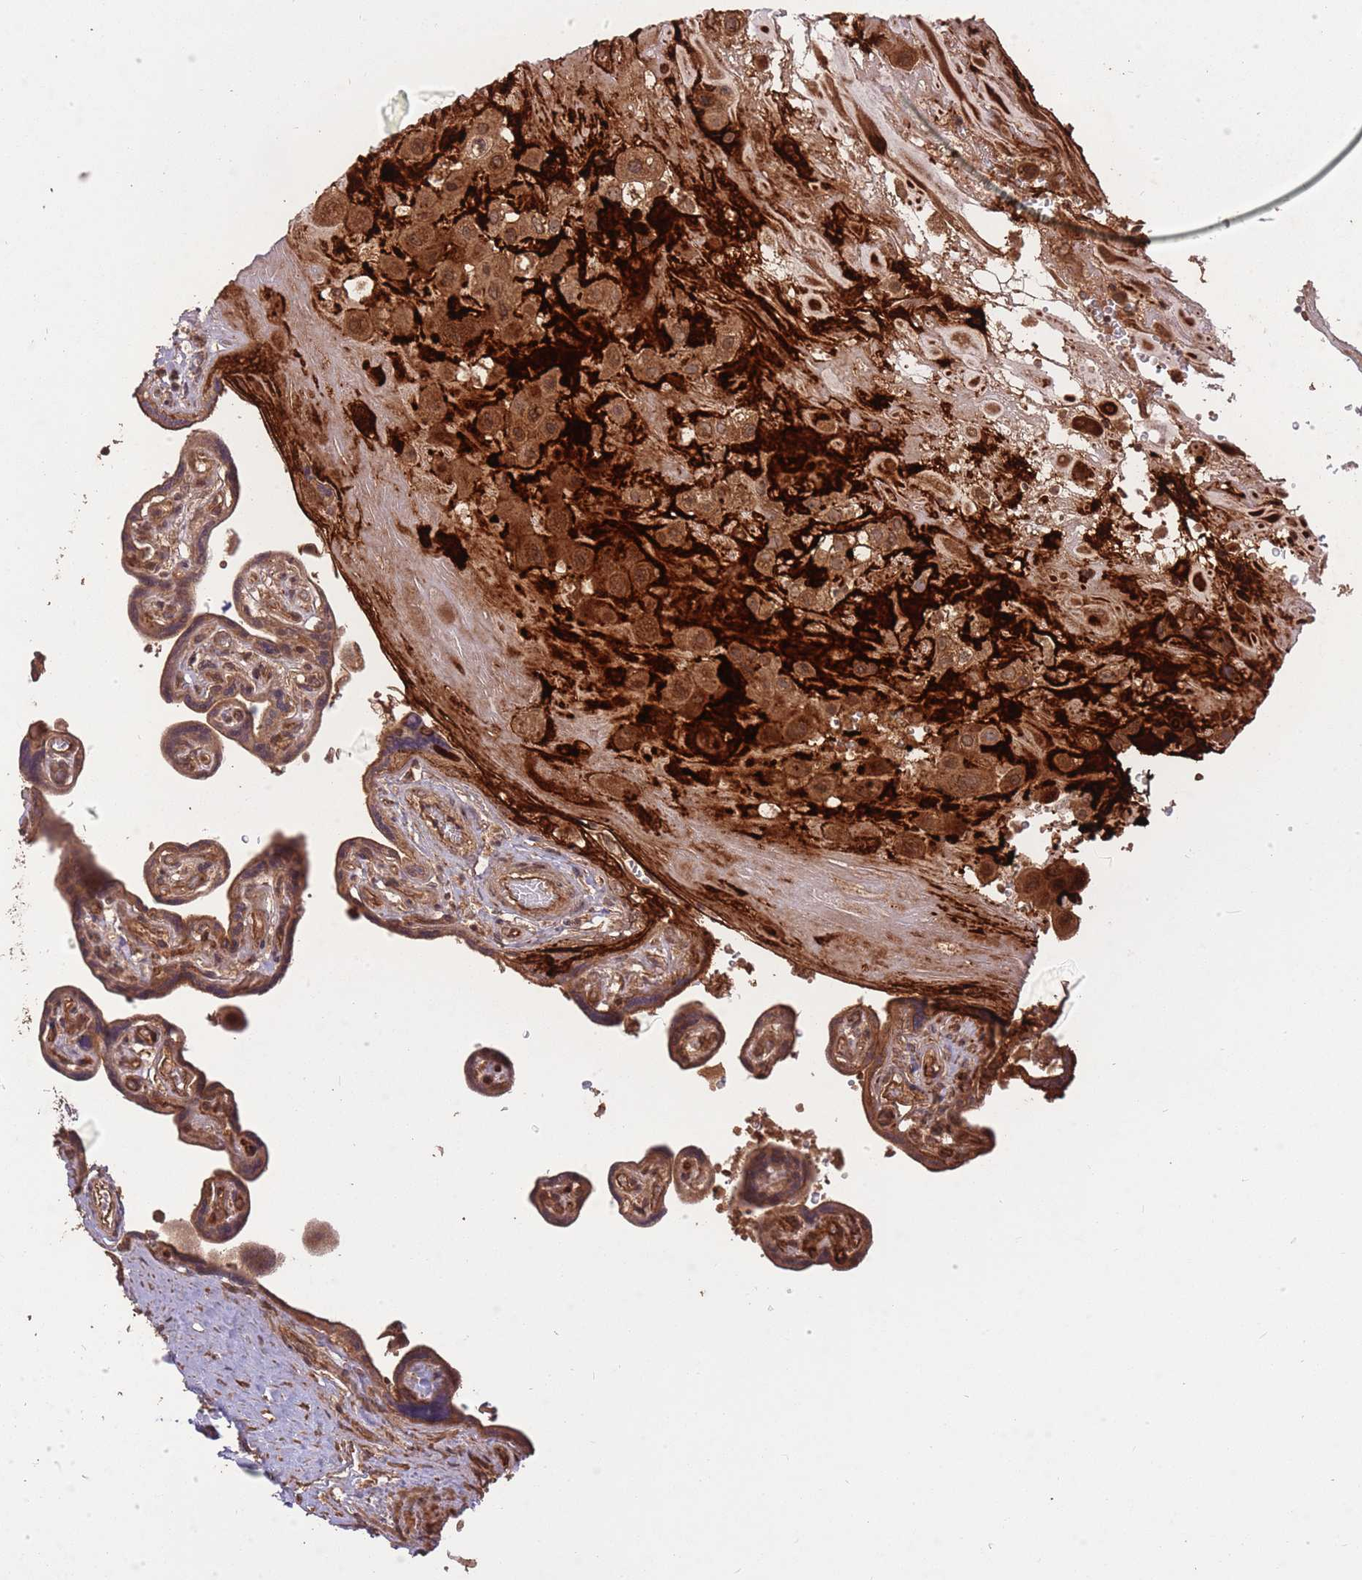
{"staining": {"intensity": "strong", "quantity": ">75%", "location": "cytoplasmic/membranous,nuclear"}, "tissue": "placenta", "cell_type": "Decidual cells", "image_type": "normal", "snomed": [{"axis": "morphology", "description": "Normal tissue, NOS"}, {"axis": "topography", "description": "Placenta"}], "caption": "Immunohistochemistry micrograph of normal placenta stained for a protein (brown), which exhibits high levels of strong cytoplasmic/membranous,nuclear positivity in approximately >75% of decidual cells.", "gene": "ERBB3", "patient": {"sex": "female", "age": 32}}